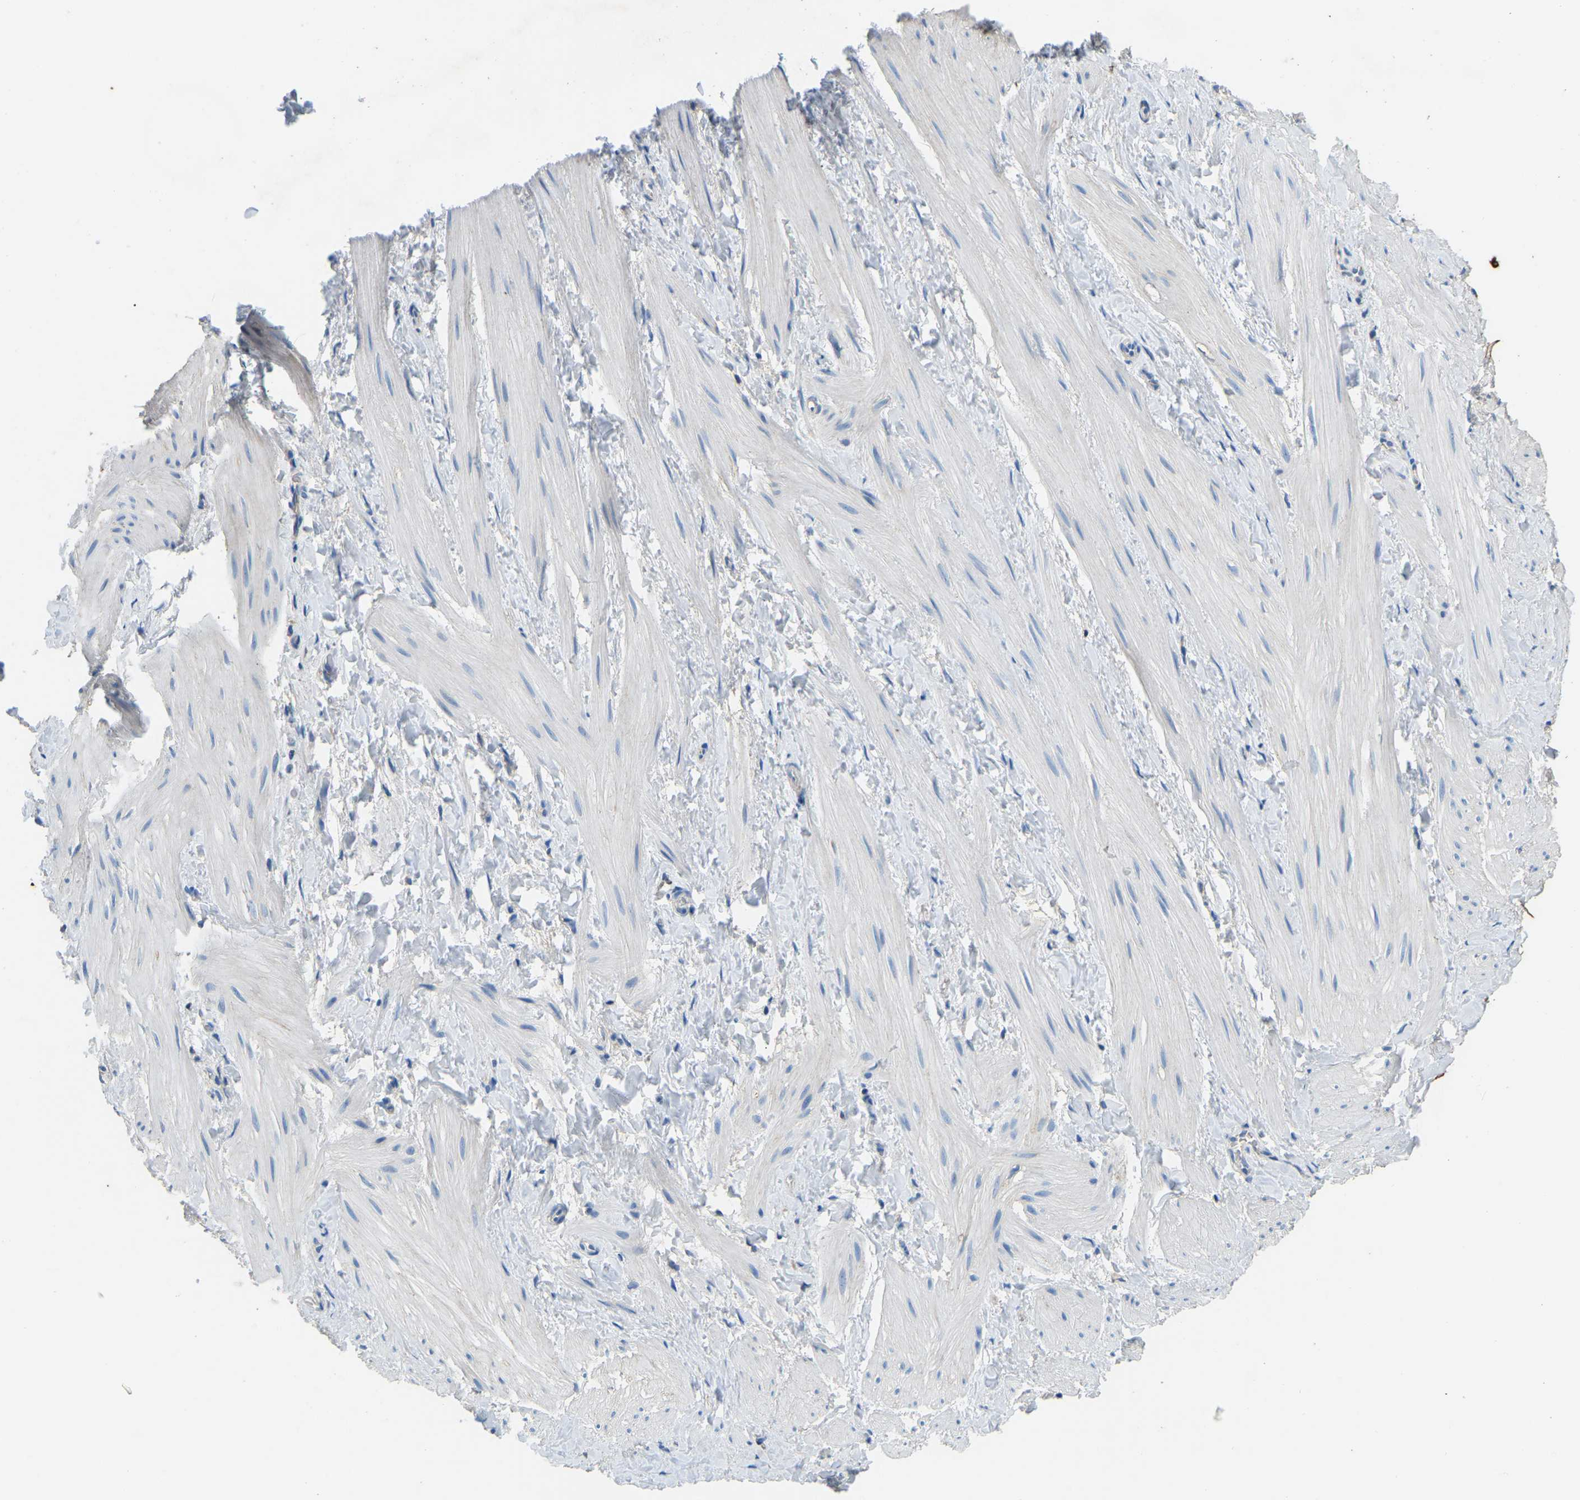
{"staining": {"intensity": "negative", "quantity": "none", "location": "none"}, "tissue": "smooth muscle", "cell_type": "Smooth muscle cells", "image_type": "normal", "snomed": [{"axis": "morphology", "description": "Normal tissue, NOS"}, {"axis": "topography", "description": "Smooth muscle"}], "caption": "Immunohistochemical staining of unremarkable human smooth muscle exhibits no significant positivity in smooth muscle cells.", "gene": "ZNF200", "patient": {"sex": "male", "age": 16}}